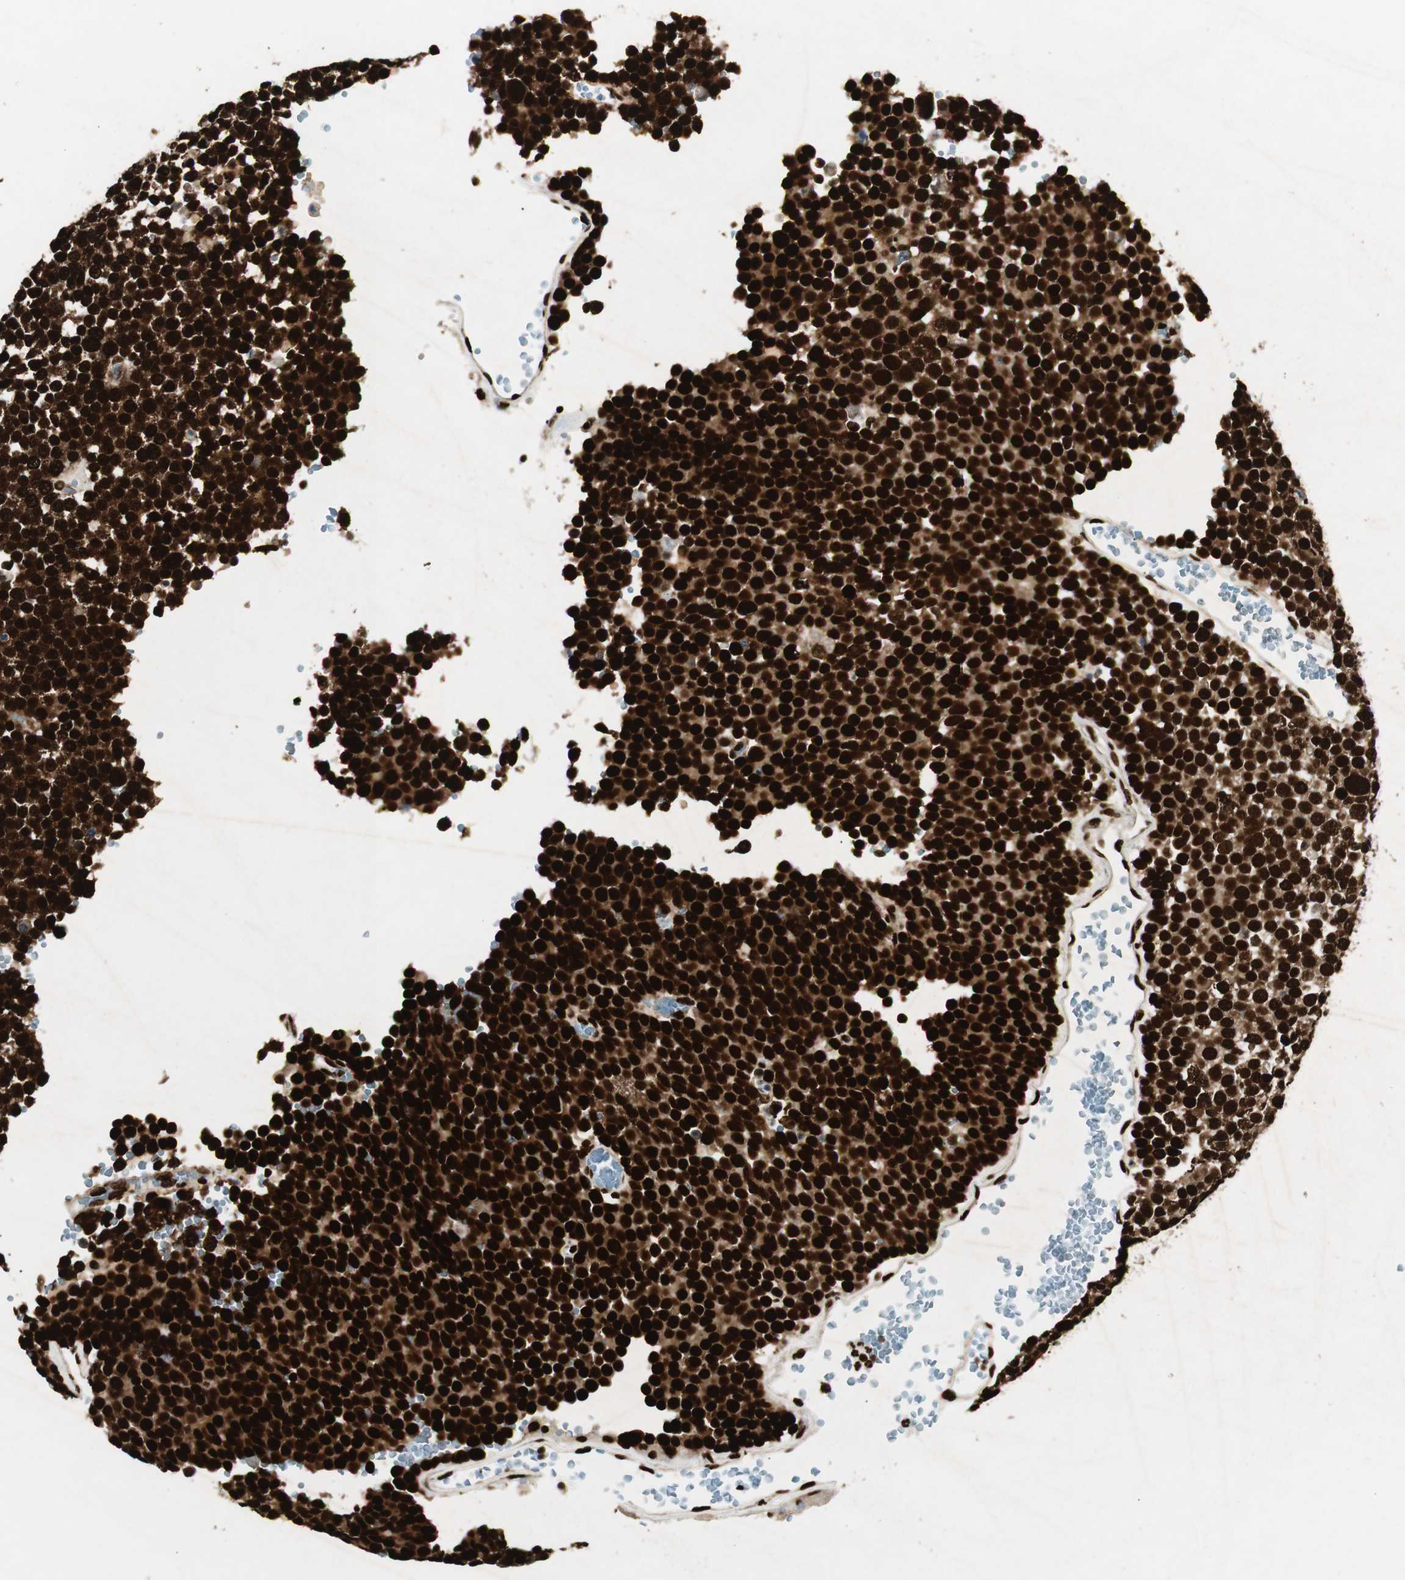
{"staining": {"intensity": "strong", "quantity": ">75%", "location": "nuclear"}, "tissue": "testis cancer", "cell_type": "Tumor cells", "image_type": "cancer", "snomed": [{"axis": "morphology", "description": "Seminoma, NOS"}, {"axis": "topography", "description": "Testis"}], "caption": "Protein staining shows strong nuclear expression in approximately >75% of tumor cells in testis cancer.", "gene": "EWSR1", "patient": {"sex": "male", "age": 71}}